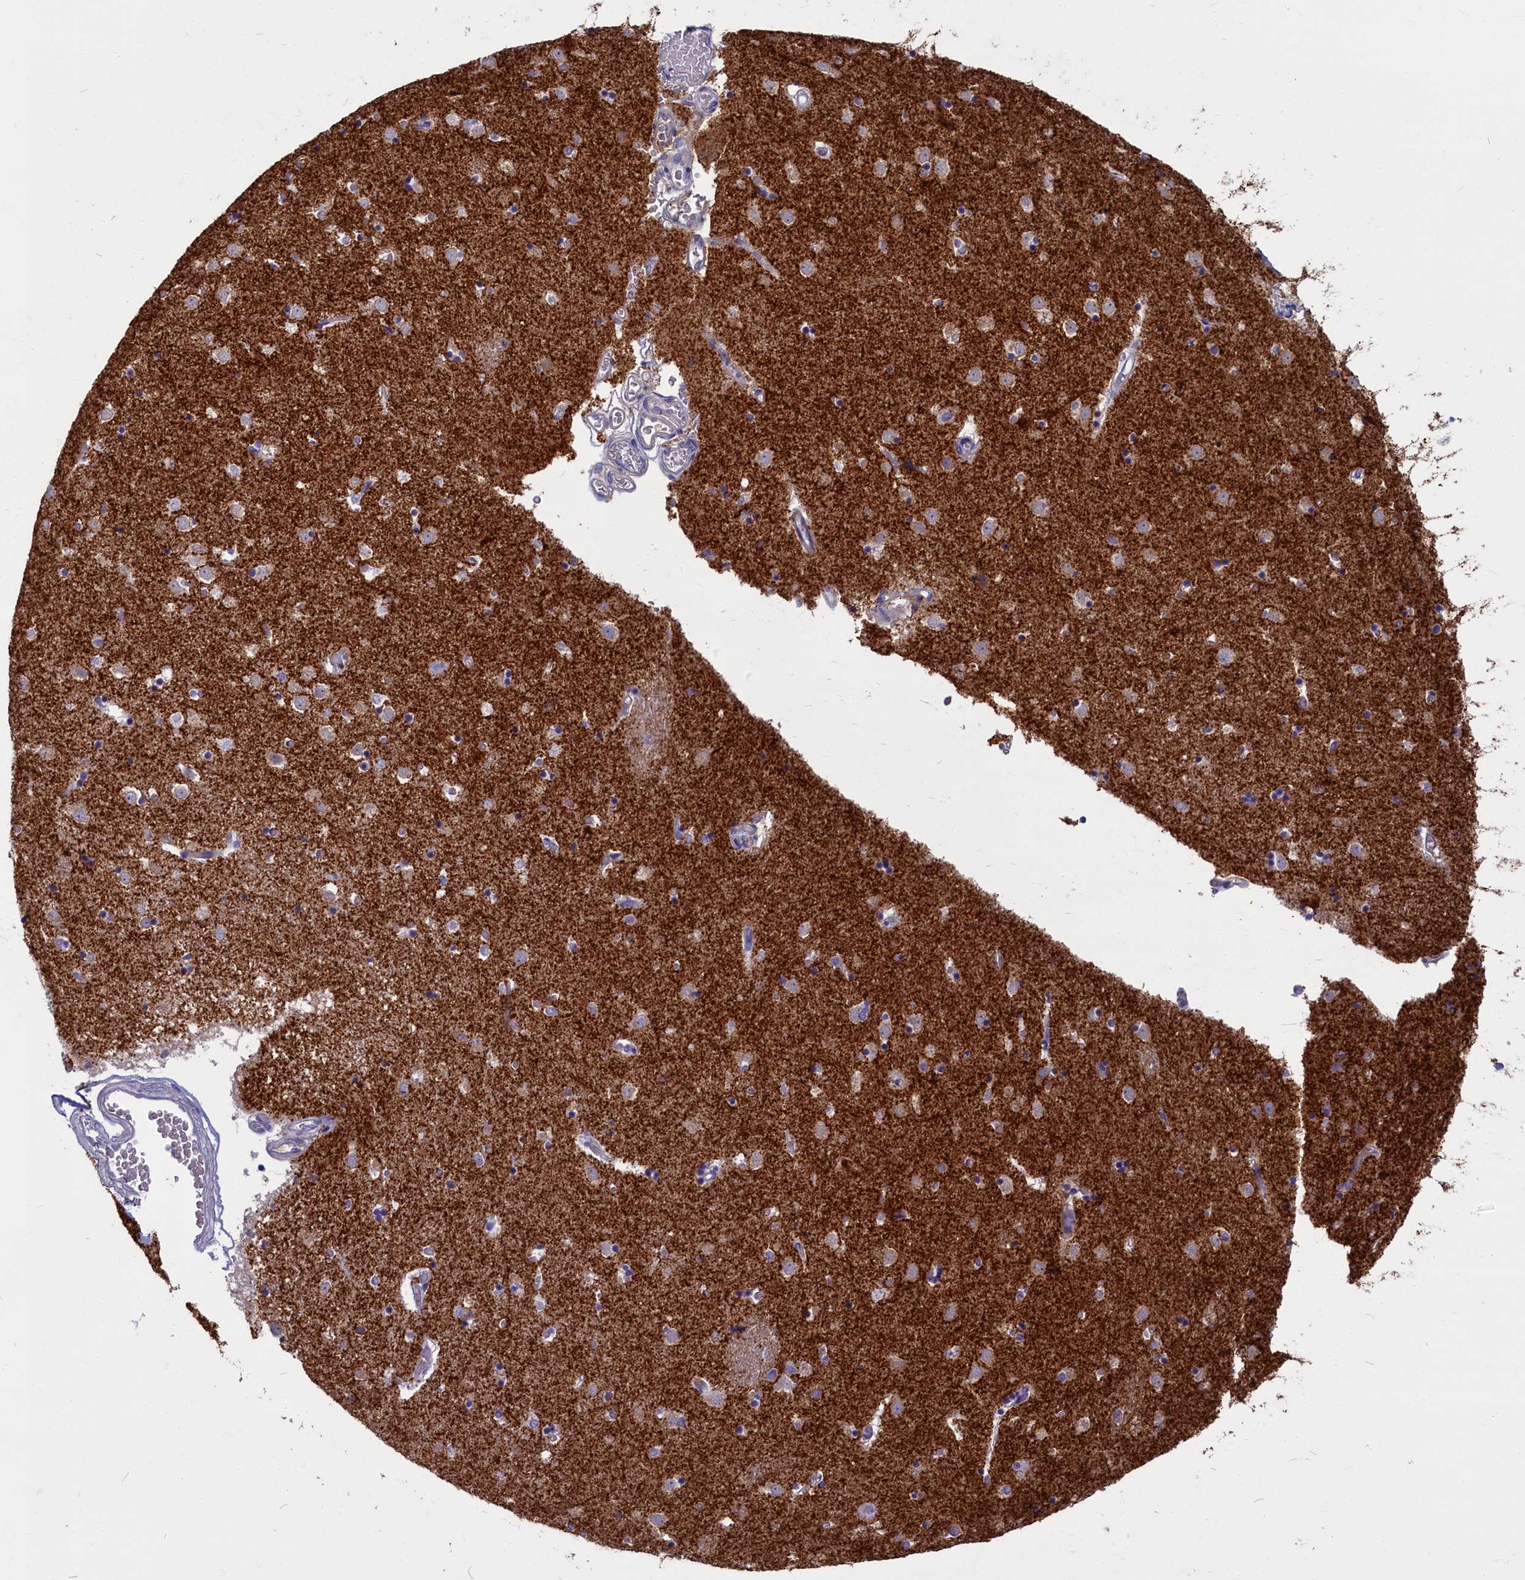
{"staining": {"intensity": "weak", "quantity": "<25%", "location": "cytoplasmic/membranous"}, "tissue": "caudate", "cell_type": "Glial cells", "image_type": "normal", "snomed": [{"axis": "morphology", "description": "Normal tissue, NOS"}, {"axis": "topography", "description": "Lateral ventricle wall"}], "caption": "High power microscopy photomicrograph of an IHC image of unremarkable caudate, revealing no significant positivity in glial cells.", "gene": "SV2C", "patient": {"sex": "female", "age": 52}}